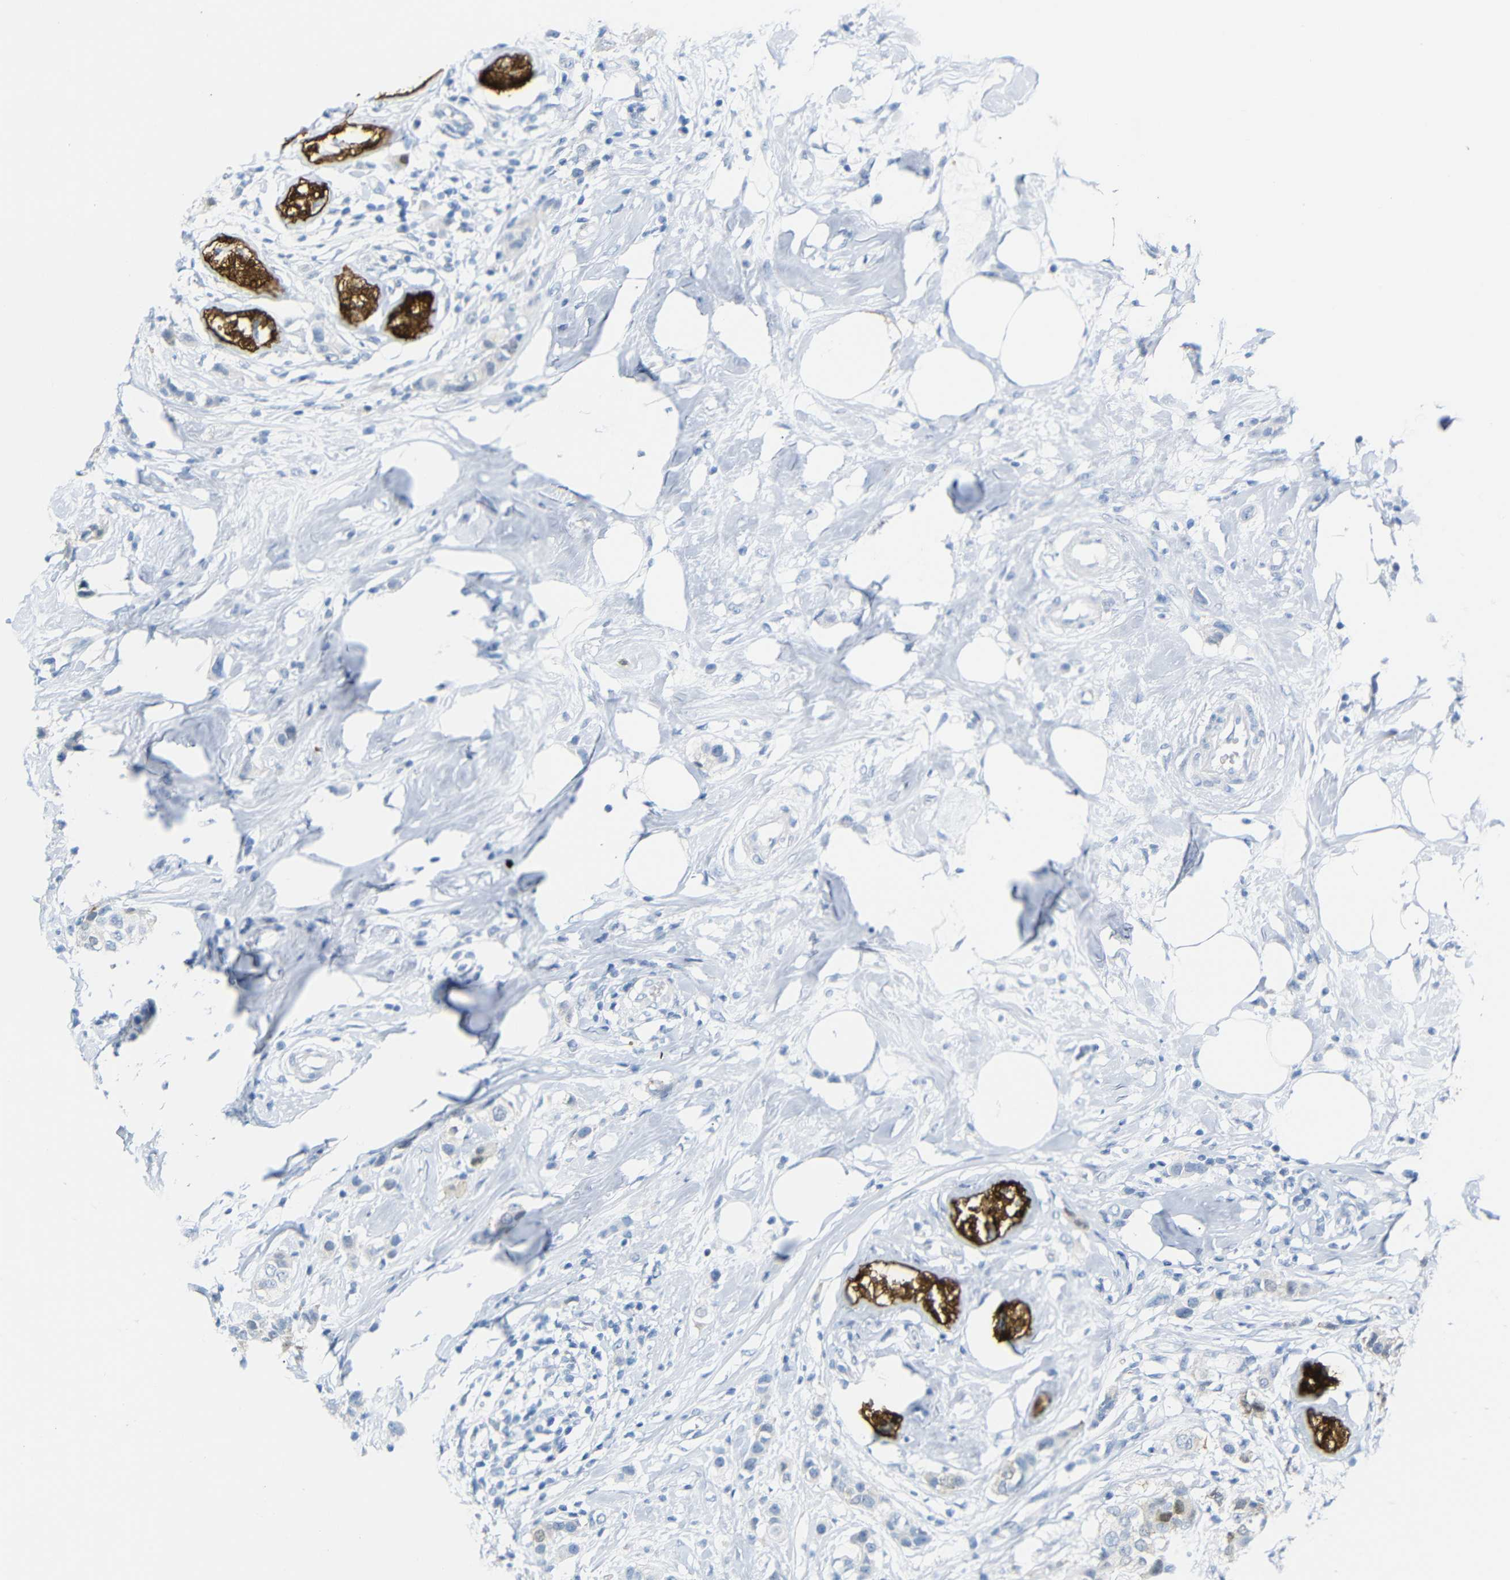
{"staining": {"intensity": "negative", "quantity": "none", "location": "none"}, "tissue": "breast cancer", "cell_type": "Tumor cells", "image_type": "cancer", "snomed": [{"axis": "morphology", "description": "Normal tissue, NOS"}, {"axis": "morphology", "description": "Duct carcinoma"}, {"axis": "topography", "description": "Breast"}], "caption": "Tumor cells show no significant expression in breast cancer (intraductal carcinoma).", "gene": "MT1A", "patient": {"sex": "female", "age": 50}}